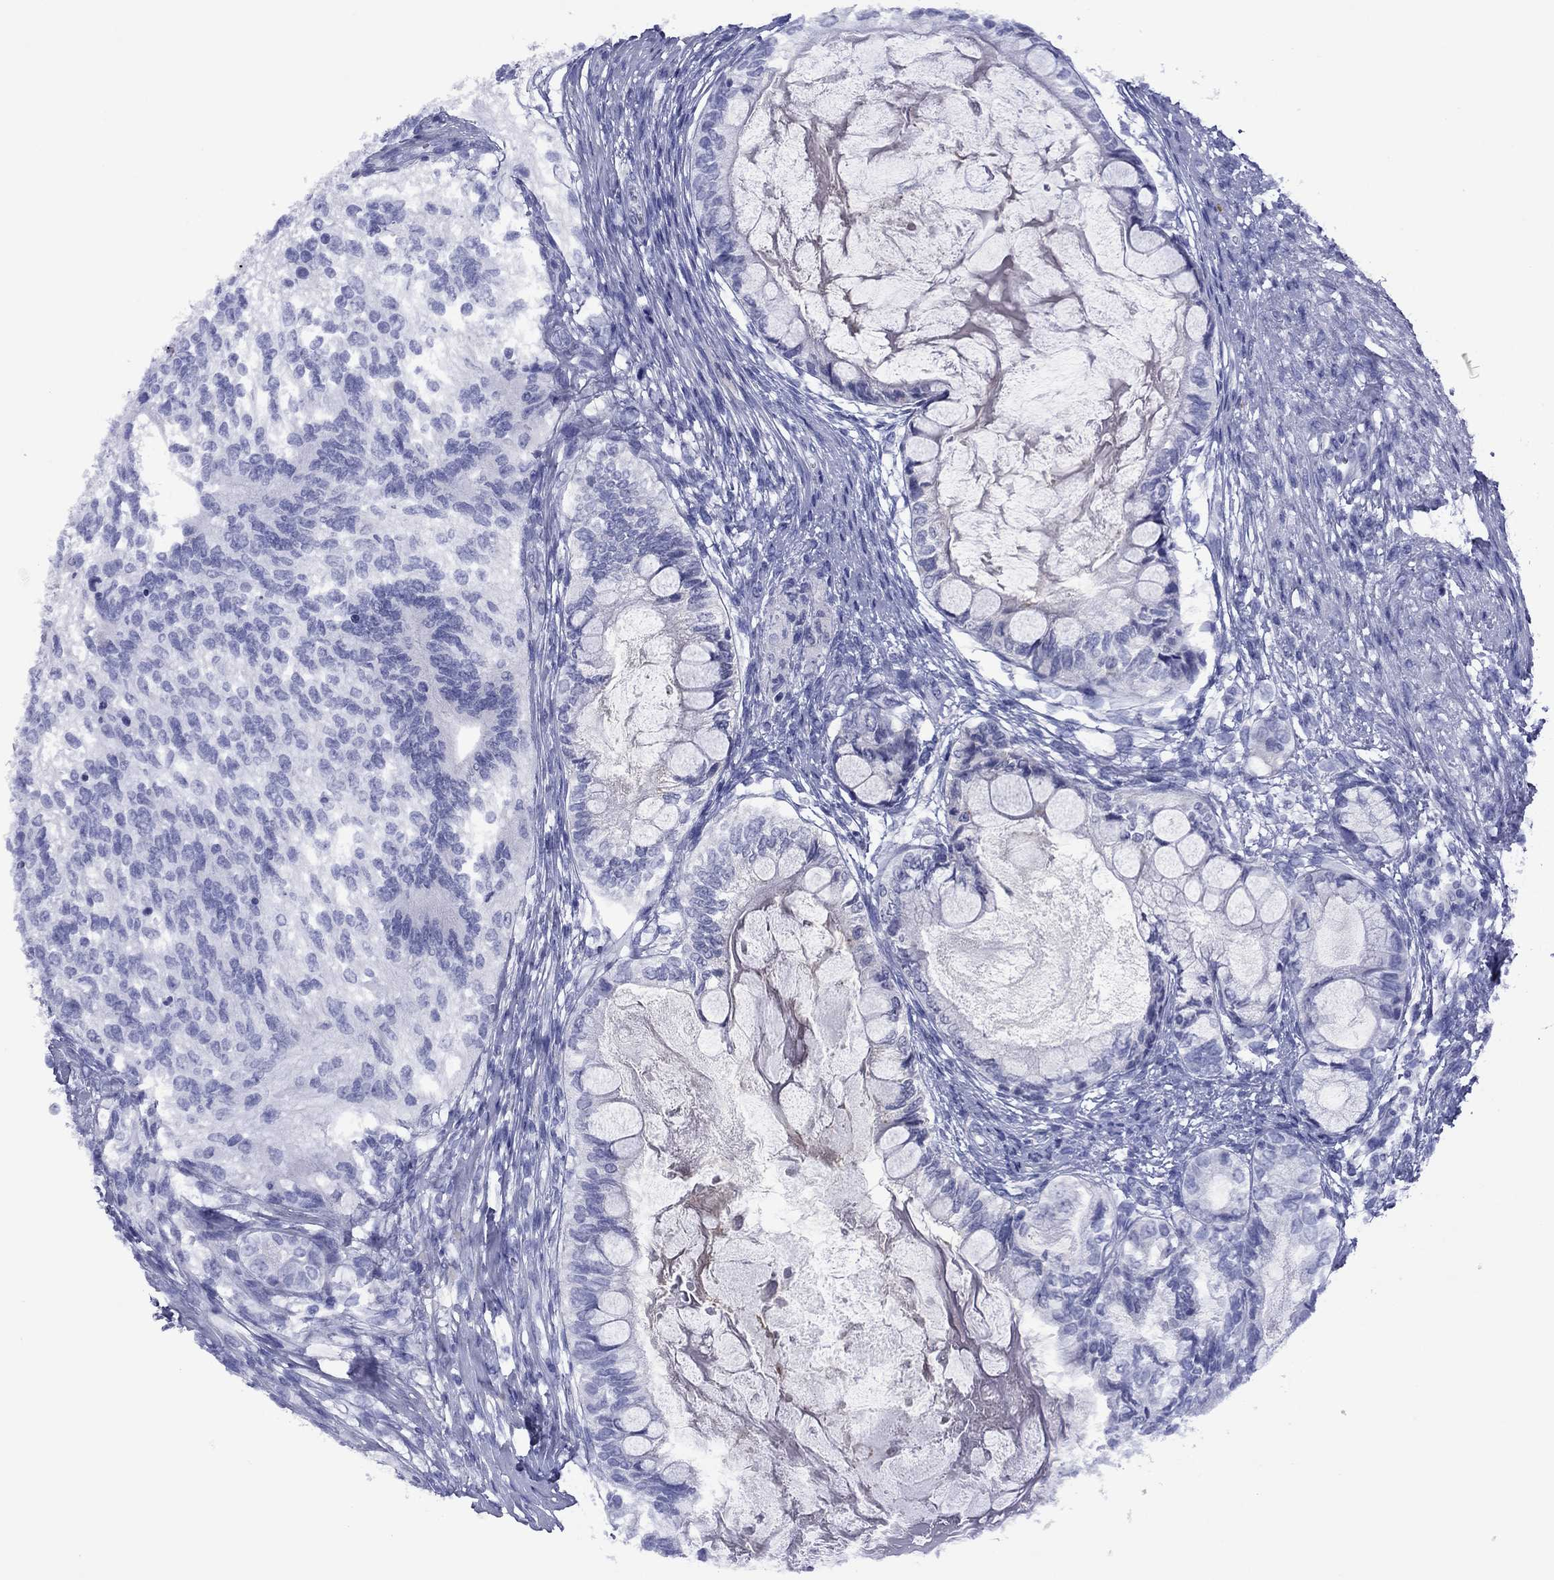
{"staining": {"intensity": "negative", "quantity": "none", "location": "none"}, "tissue": "testis cancer", "cell_type": "Tumor cells", "image_type": "cancer", "snomed": [{"axis": "morphology", "description": "Seminoma, NOS"}, {"axis": "morphology", "description": "Carcinoma, Embryonal, NOS"}, {"axis": "topography", "description": "Testis"}], "caption": "Tumor cells show no significant staining in testis cancer.", "gene": "TCFL5", "patient": {"sex": "male", "age": 41}}